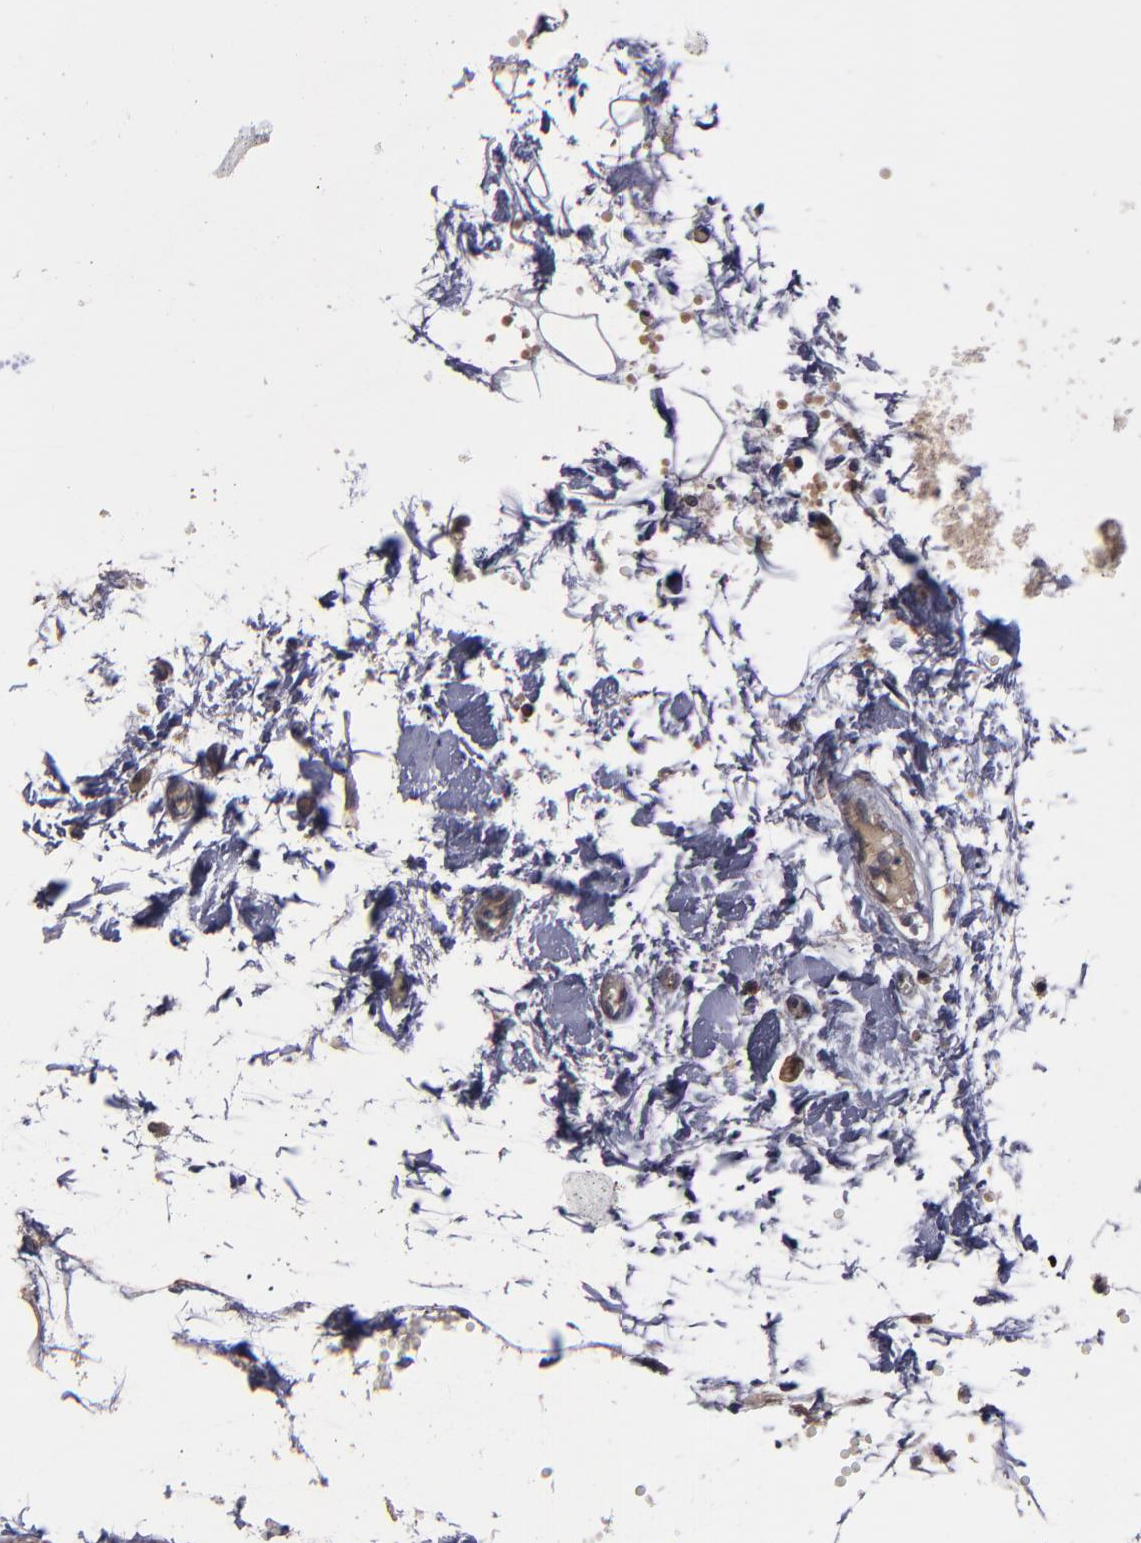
{"staining": {"intensity": "strong", "quantity": ">75%", "location": "cytoplasmic/membranous"}, "tissue": "parathyroid gland", "cell_type": "Glandular cells", "image_type": "normal", "snomed": [{"axis": "morphology", "description": "Normal tissue, NOS"}, {"axis": "topography", "description": "Parathyroid gland"}], "caption": "Normal parathyroid gland reveals strong cytoplasmic/membranous positivity in approximately >75% of glandular cells.", "gene": "NF2", "patient": {"sex": "female", "age": 58}}